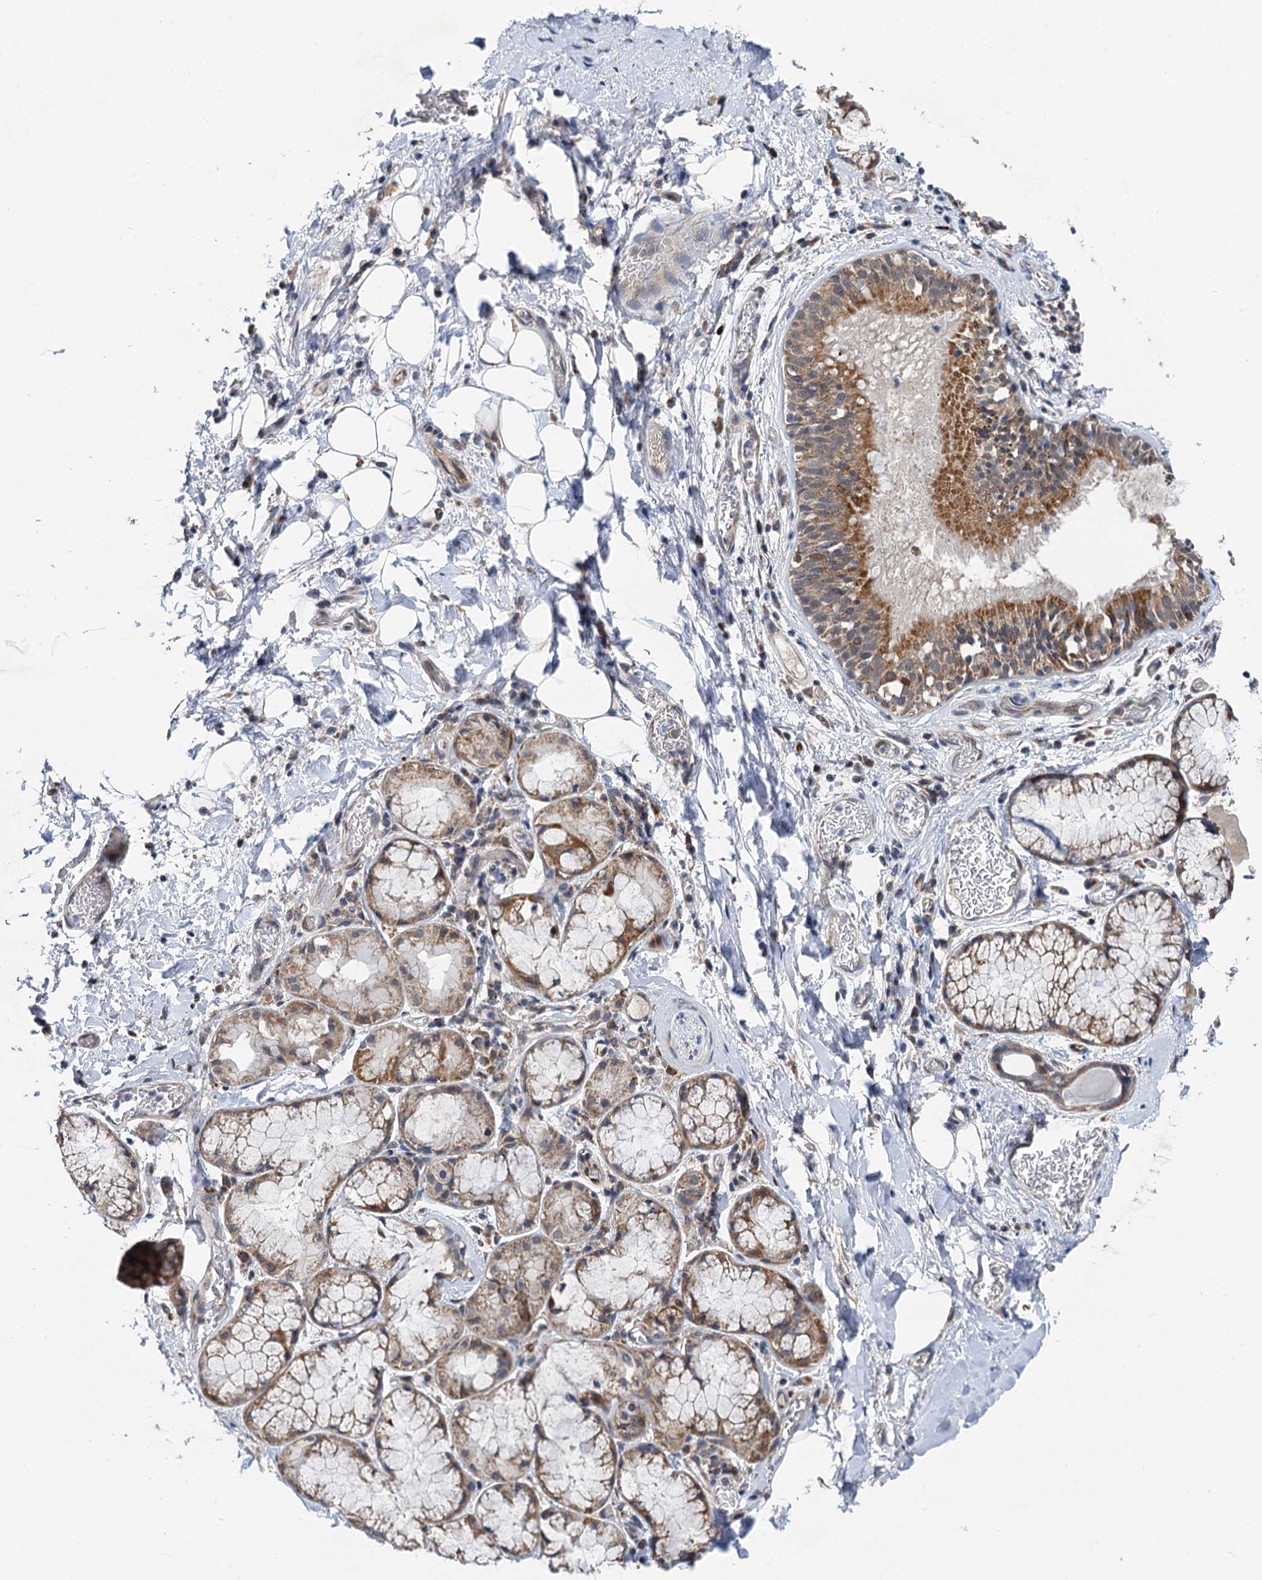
{"staining": {"intensity": "negative", "quantity": "none", "location": "none"}, "tissue": "adipose tissue", "cell_type": "Adipocytes", "image_type": "normal", "snomed": [{"axis": "morphology", "description": "Normal tissue, NOS"}, {"axis": "topography", "description": "Lymph node"}, {"axis": "topography", "description": "Cartilage tissue"}, {"axis": "topography", "description": "Bronchus"}], "caption": "A high-resolution photomicrograph shows immunohistochemistry (IHC) staining of normal adipose tissue, which exhibits no significant positivity in adipocytes. (DAB immunohistochemistry with hematoxylin counter stain).", "gene": "CMPK2", "patient": {"sex": "male", "age": 63}}